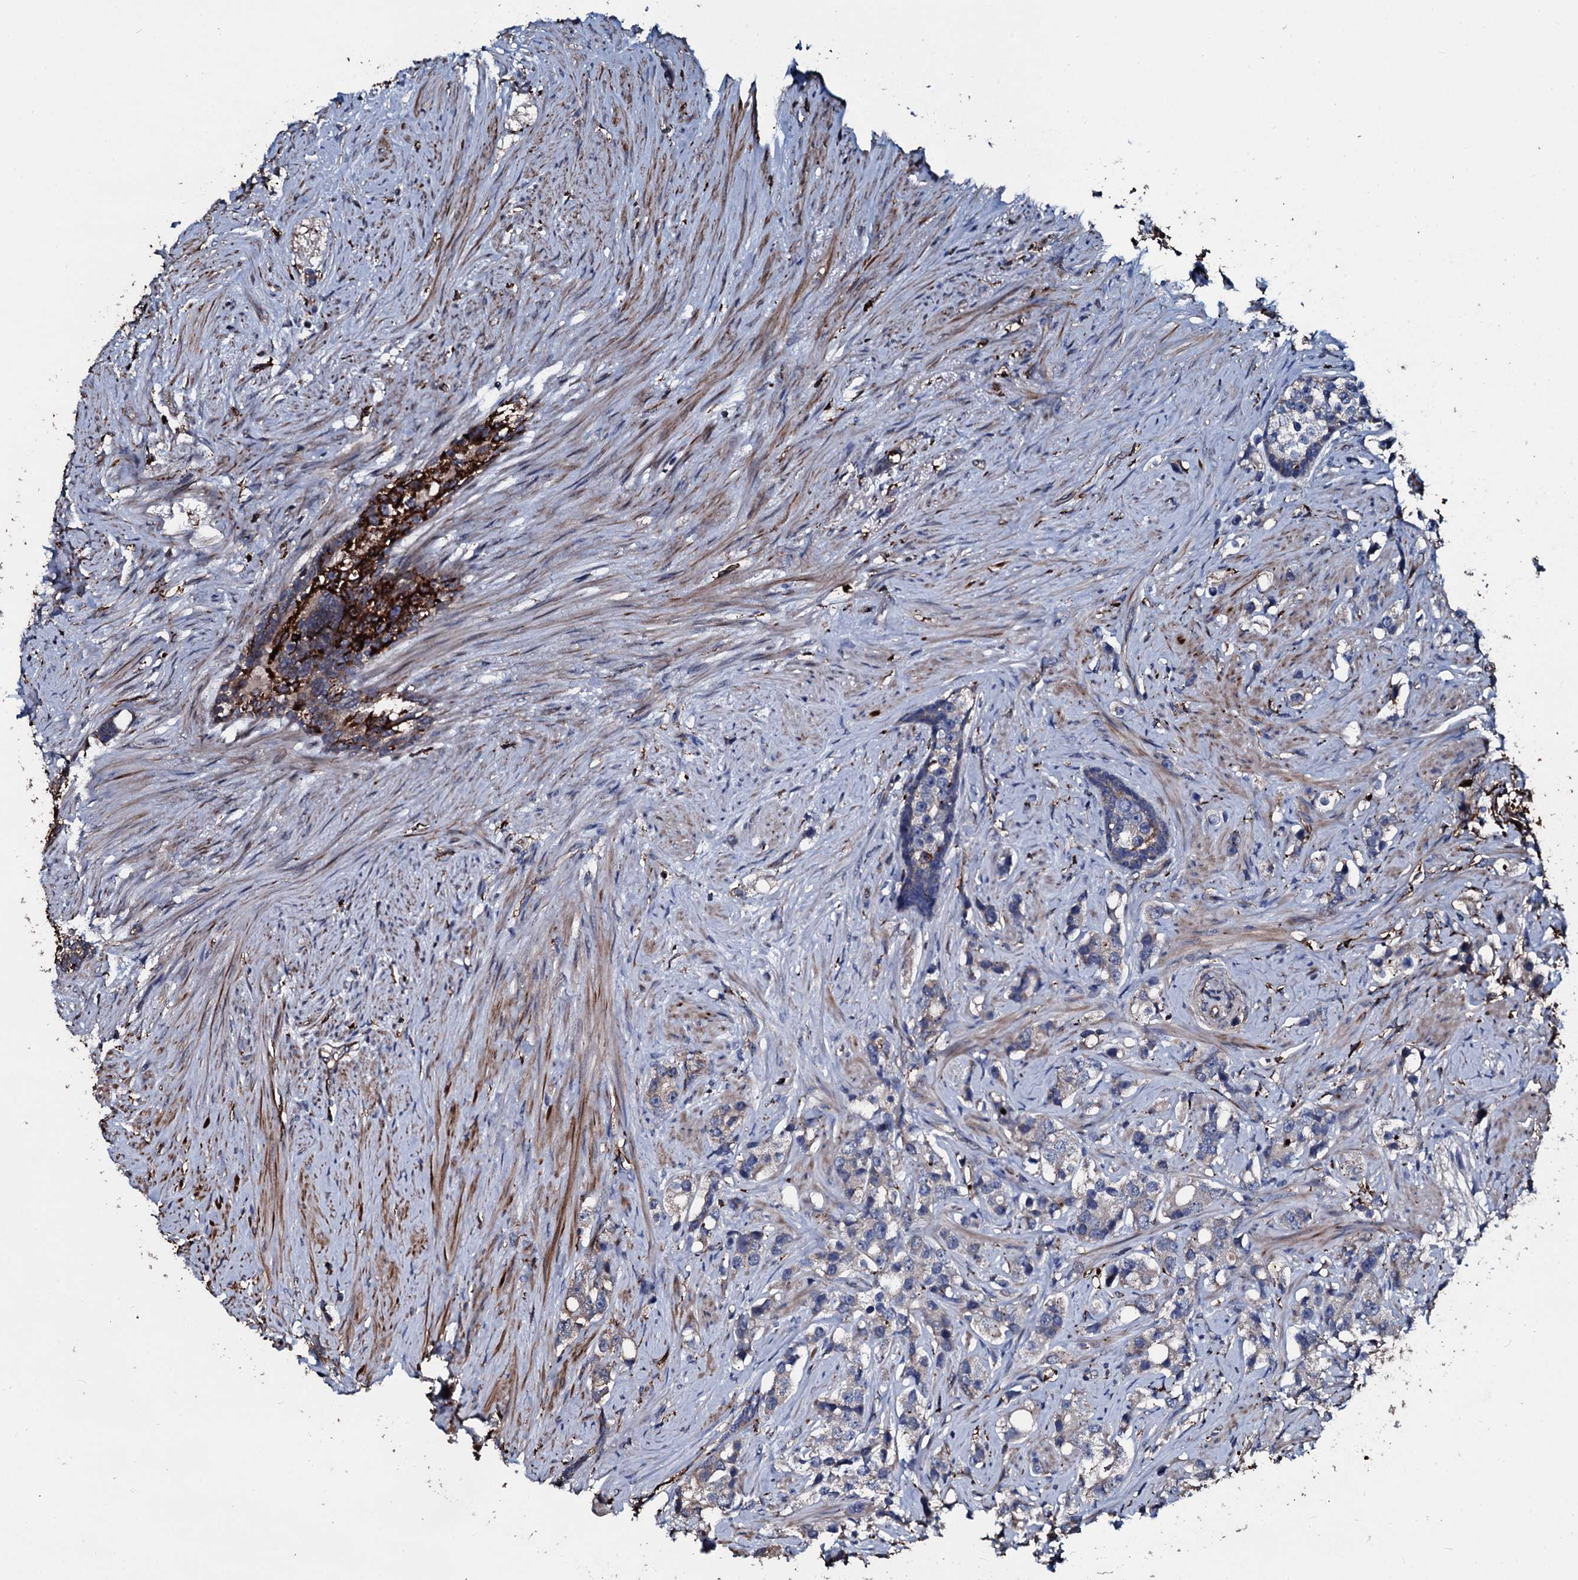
{"staining": {"intensity": "negative", "quantity": "none", "location": "none"}, "tissue": "prostate cancer", "cell_type": "Tumor cells", "image_type": "cancer", "snomed": [{"axis": "morphology", "description": "Adenocarcinoma, High grade"}, {"axis": "topography", "description": "Prostate"}], "caption": "The photomicrograph shows no staining of tumor cells in prostate adenocarcinoma (high-grade). (DAB IHC visualized using brightfield microscopy, high magnification).", "gene": "TPGS2", "patient": {"sex": "male", "age": 63}}